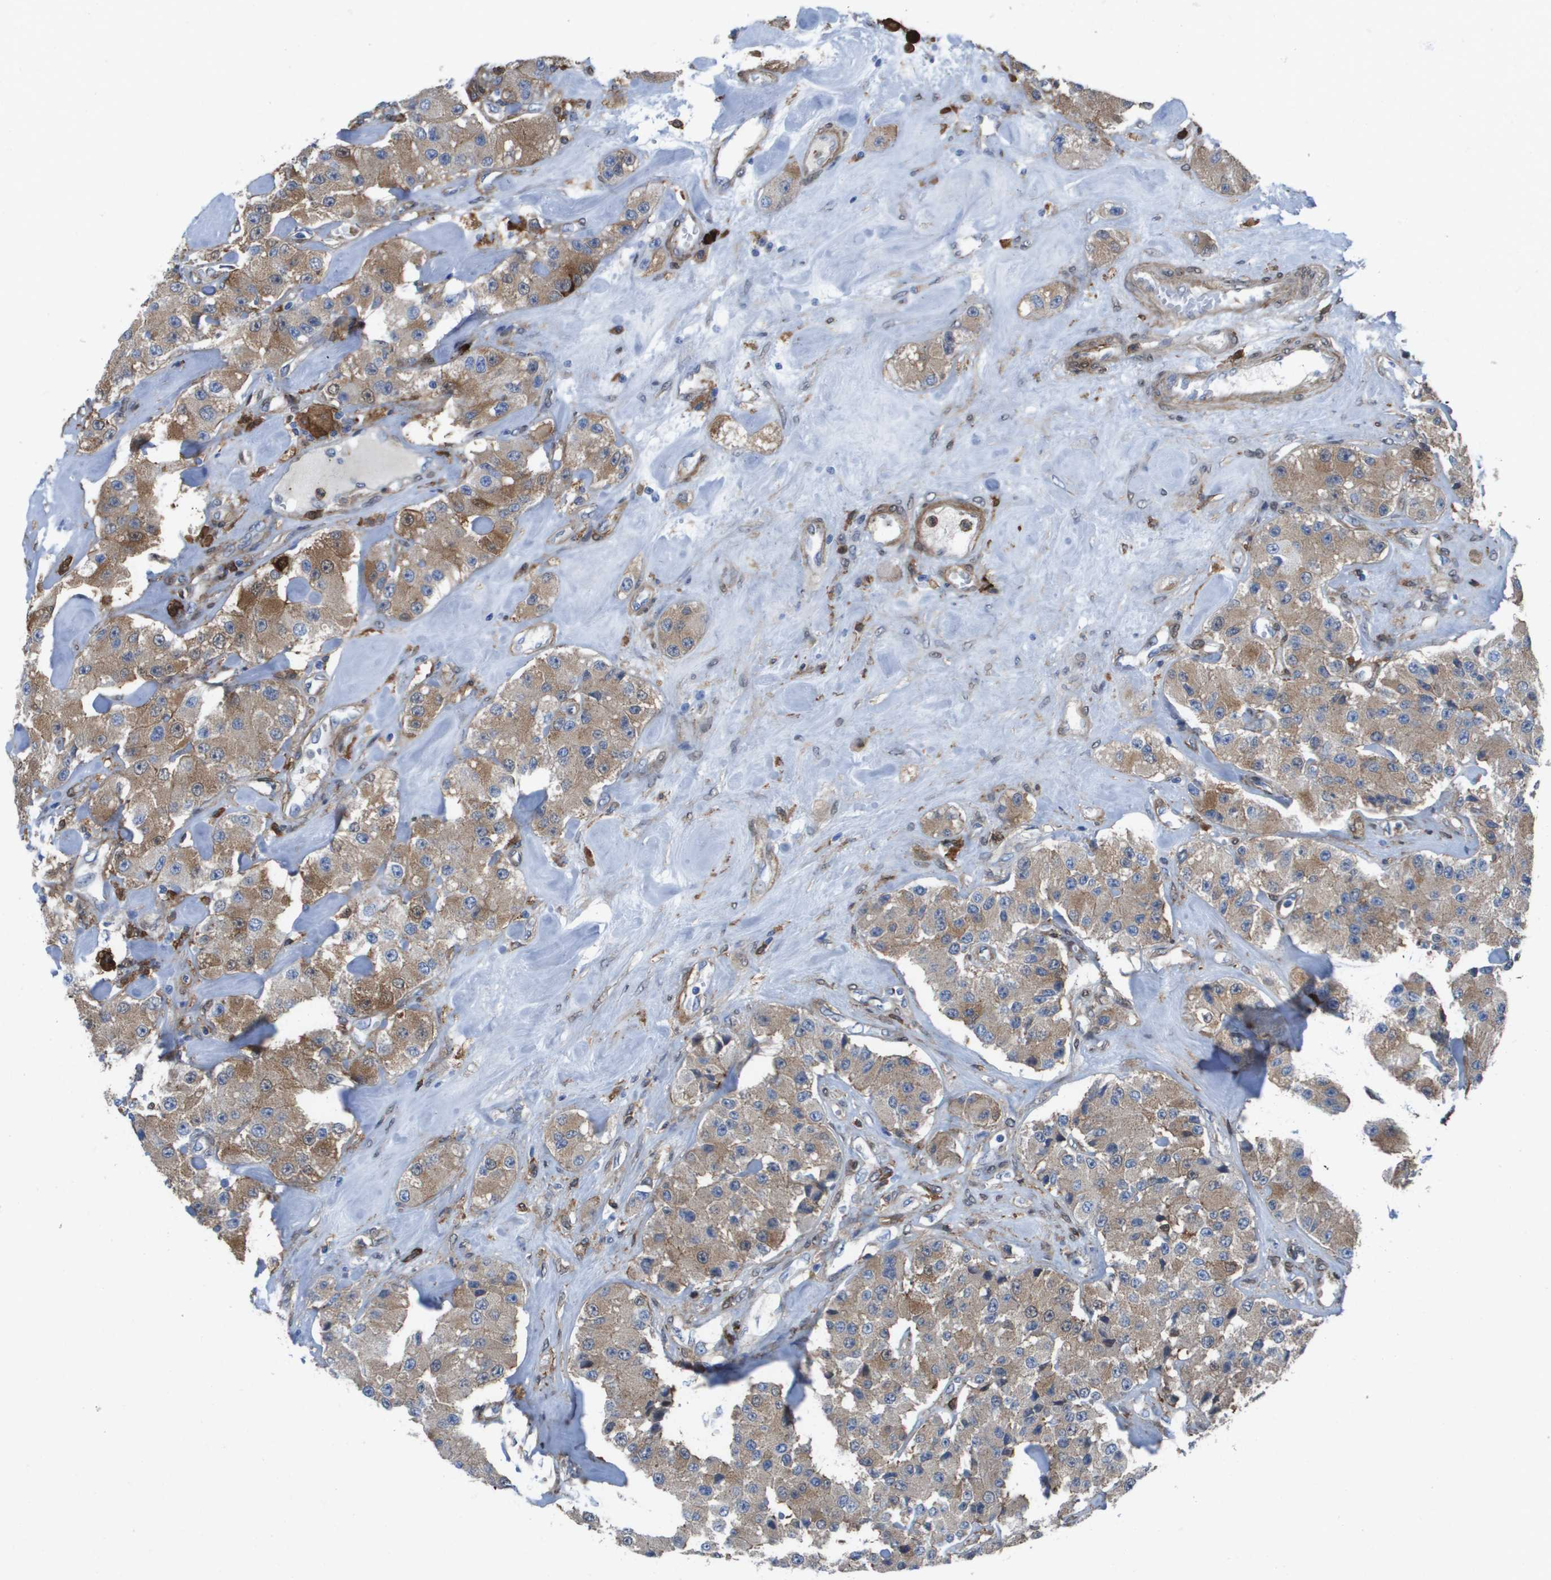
{"staining": {"intensity": "moderate", "quantity": ">75%", "location": "cytoplasmic/membranous"}, "tissue": "carcinoid", "cell_type": "Tumor cells", "image_type": "cancer", "snomed": [{"axis": "morphology", "description": "Carcinoid, malignant, NOS"}, {"axis": "topography", "description": "Pancreas"}], "caption": "This is a photomicrograph of IHC staining of carcinoid, which shows moderate expression in the cytoplasmic/membranous of tumor cells.", "gene": "SLC37A2", "patient": {"sex": "male", "age": 41}}